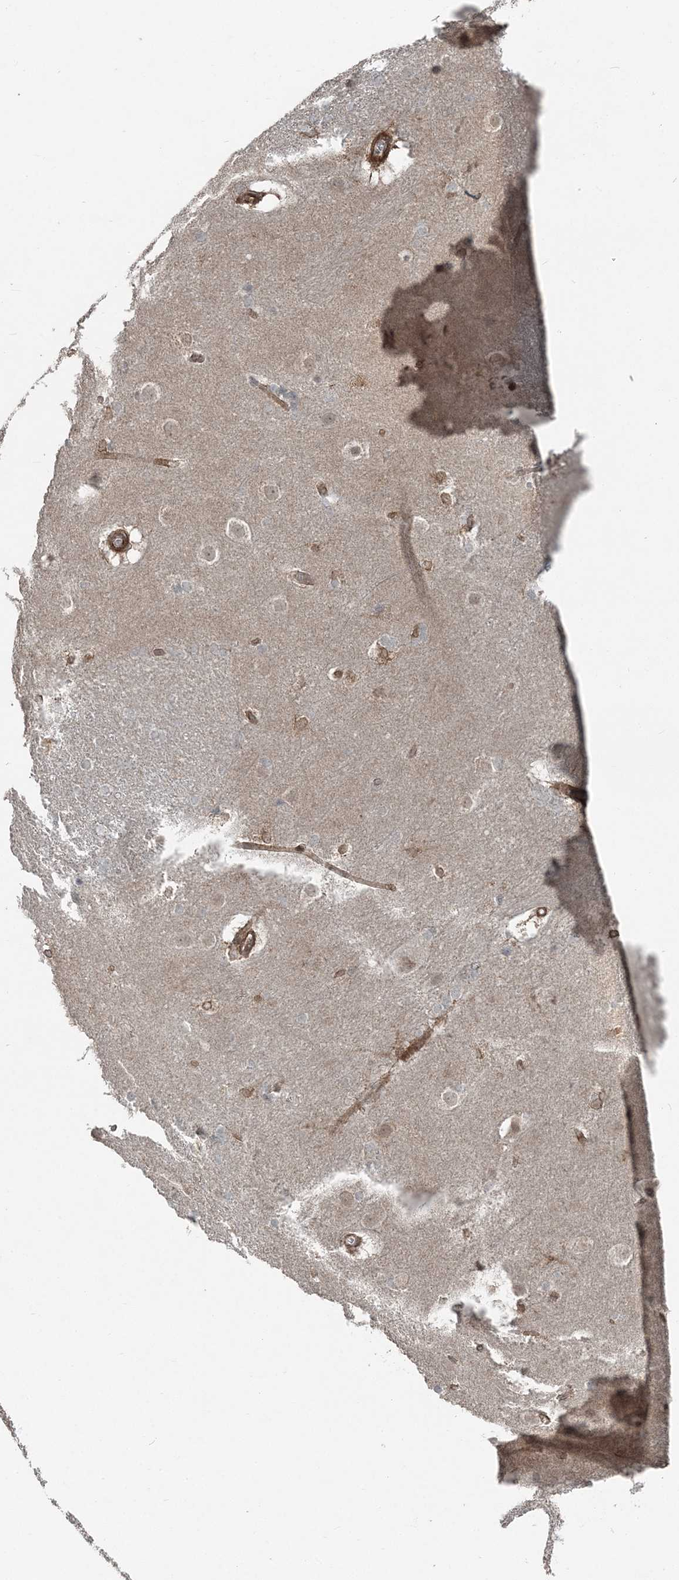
{"staining": {"intensity": "weak", "quantity": "25%-75%", "location": "cytoplasmic/membranous,nuclear"}, "tissue": "caudate", "cell_type": "Glial cells", "image_type": "normal", "snomed": [{"axis": "morphology", "description": "Normal tissue, NOS"}, {"axis": "topography", "description": "Lateral ventricle wall"}], "caption": "A brown stain highlights weak cytoplasmic/membranous,nuclear expression of a protein in glial cells of normal caudate. The protein of interest is stained brown, and the nuclei are stained in blue (DAB IHC with brightfield microscopy, high magnification).", "gene": "FBXL17", "patient": {"sex": "female", "age": 19}}